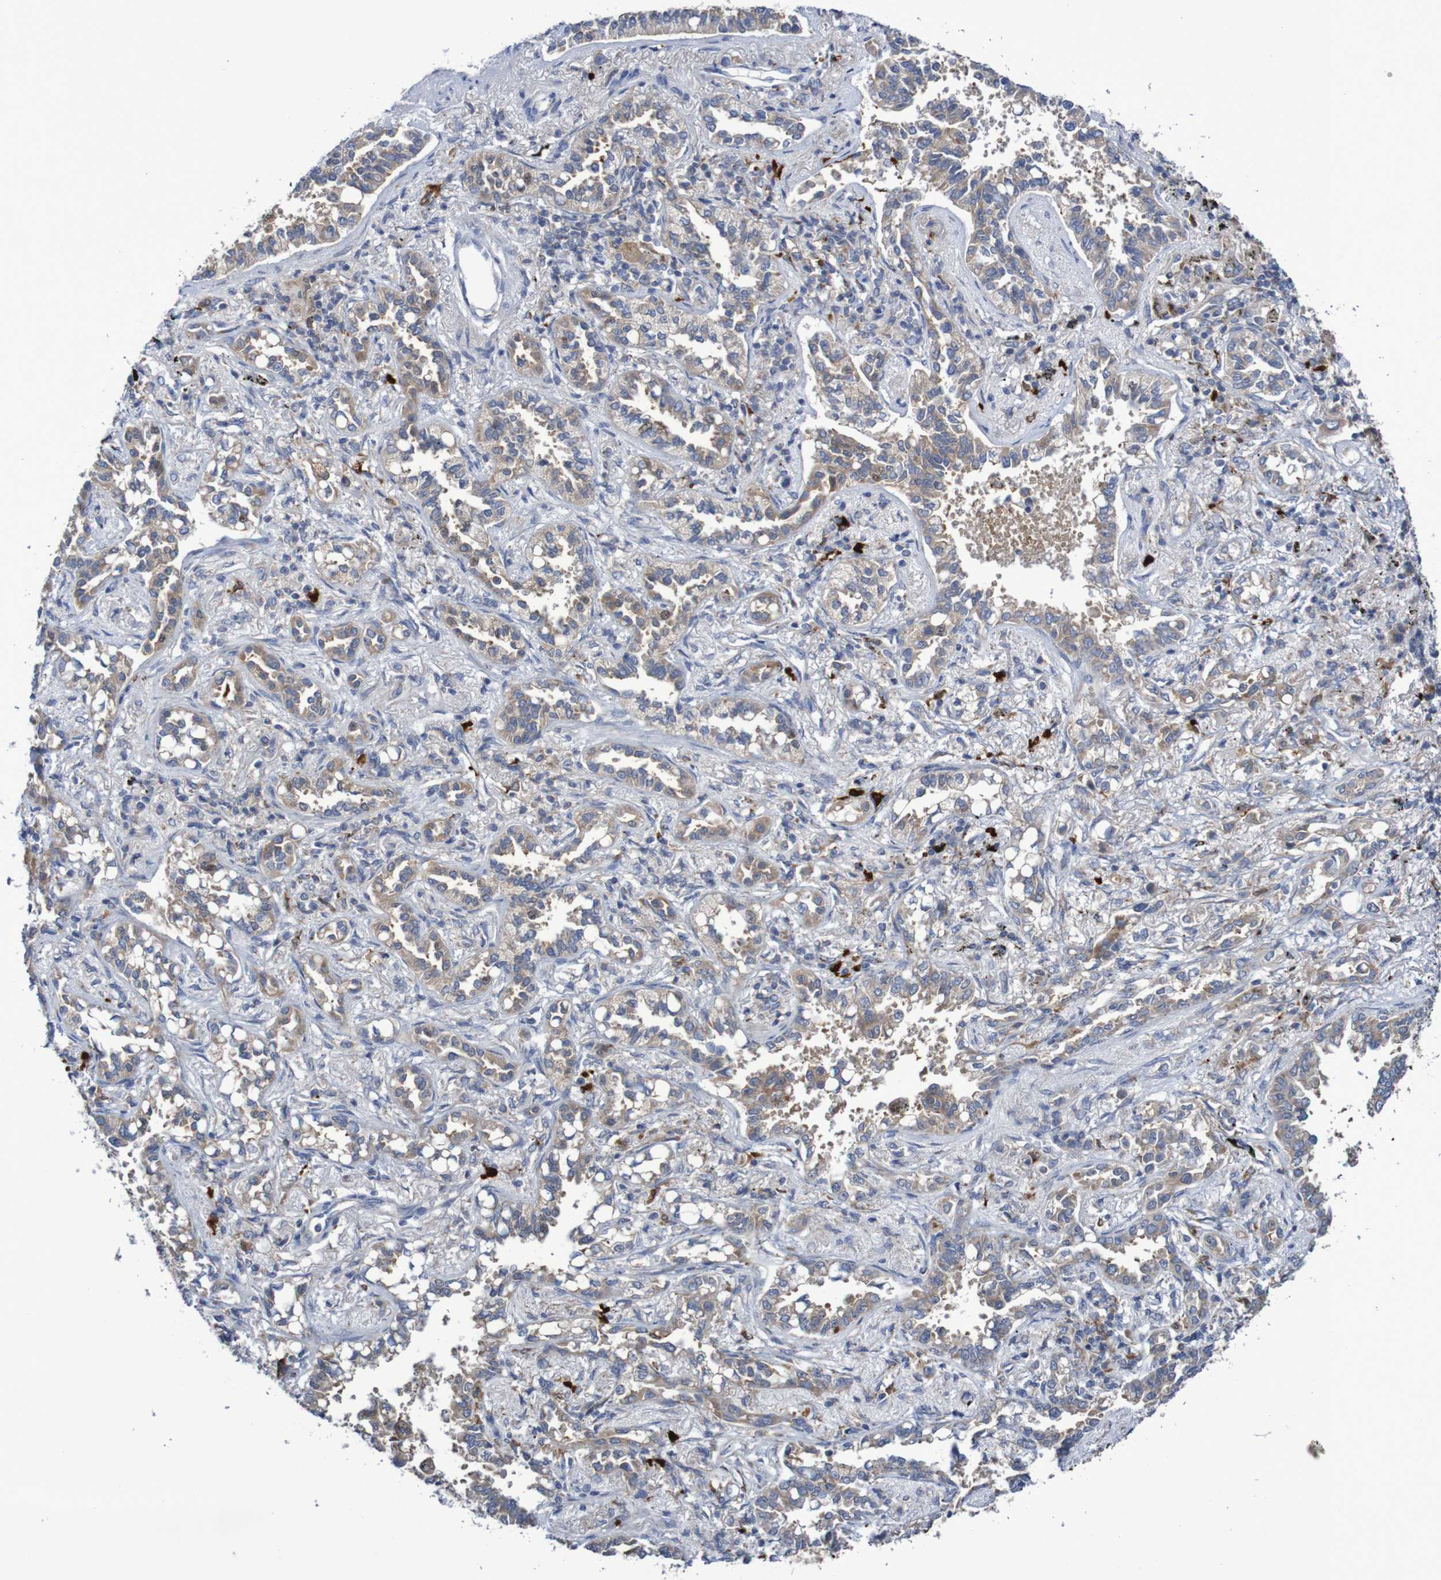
{"staining": {"intensity": "weak", "quantity": ">75%", "location": "cytoplasmic/membranous"}, "tissue": "lung cancer", "cell_type": "Tumor cells", "image_type": "cancer", "snomed": [{"axis": "morphology", "description": "Normal tissue, NOS"}, {"axis": "morphology", "description": "Adenocarcinoma, NOS"}, {"axis": "topography", "description": "Lung"}], "caption": "Lung adenocarcinoma stained with DAB immunohistochemistry displays low levels of weak cytoplasmic/membranous expression in about >75% of tumor cells. Nuclei are stained in blue.", "gene": "PARP4", "patient": {"sex": "male", "age": 59}}